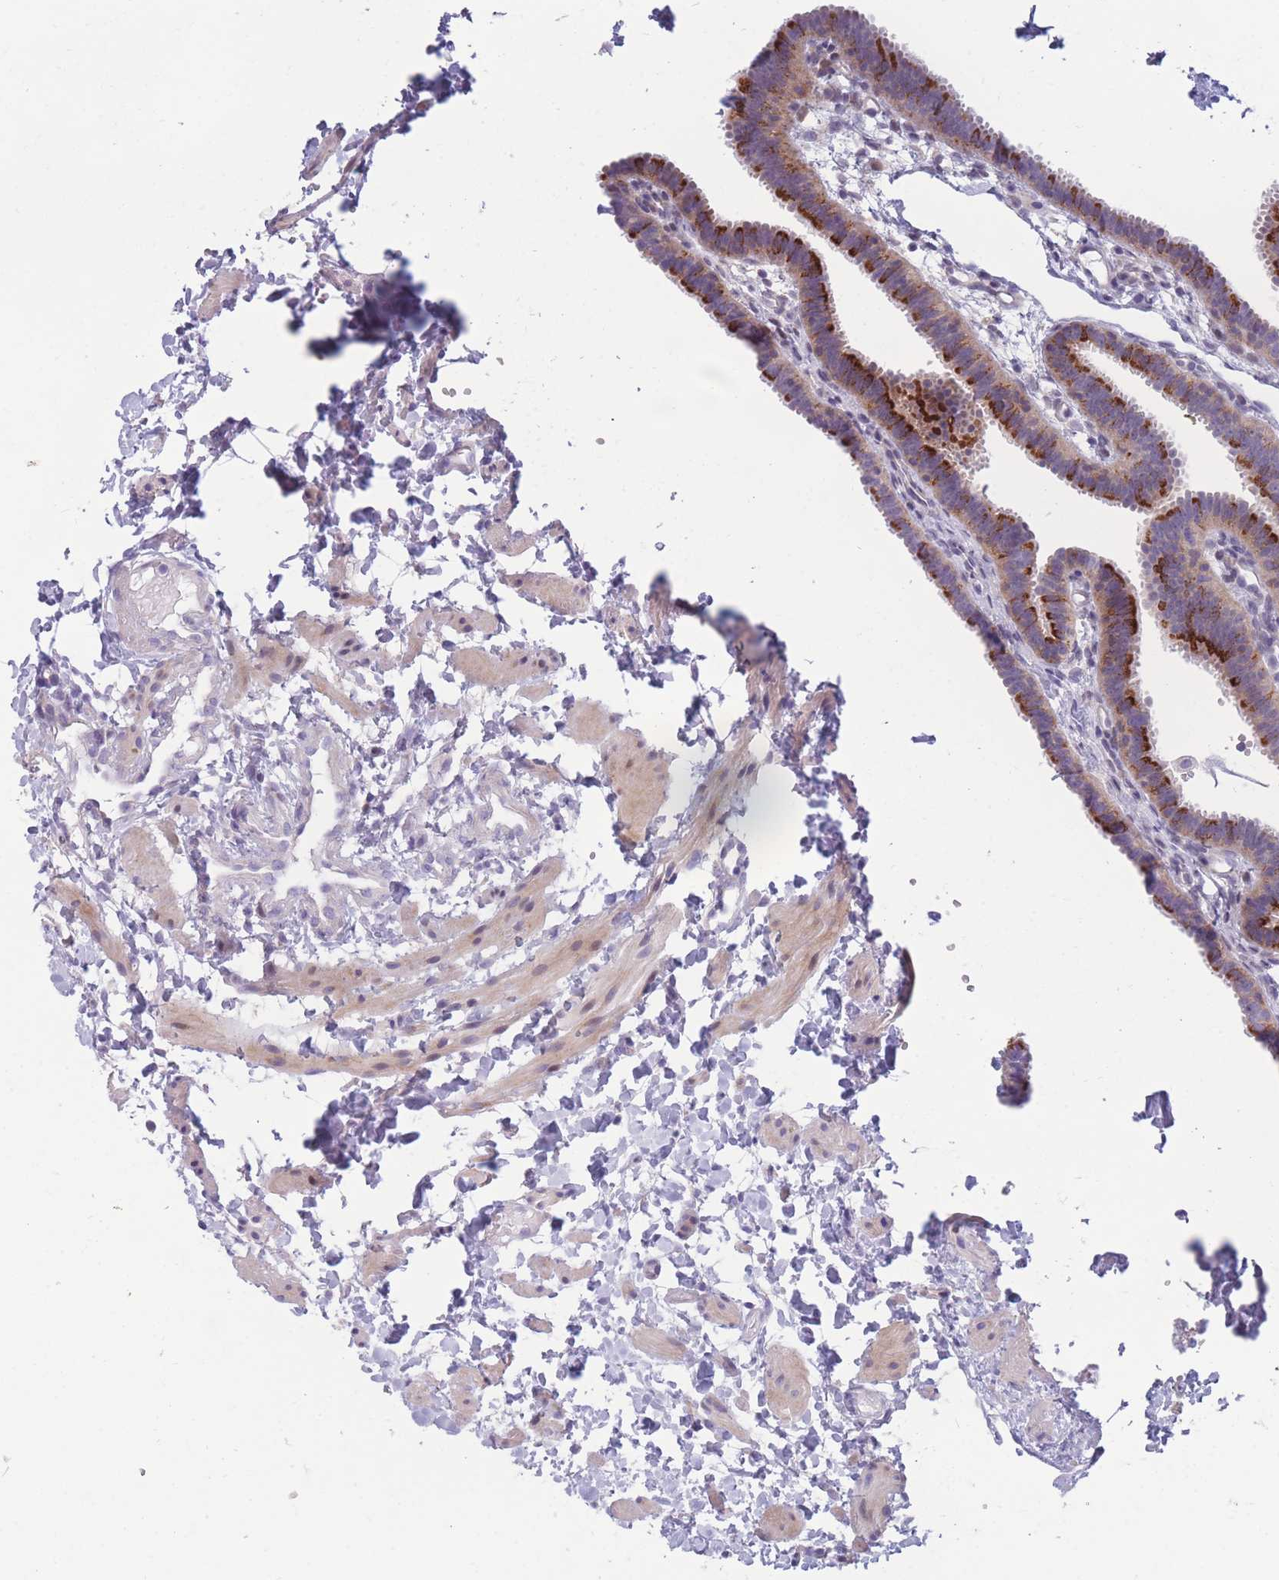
{"staining": {"intensity": "moderate", "quantity": "25%-75%", "location": "cytoplasmic/membranous"}, "tissue": "fallopian tube", "cell_type": "Glandular cells", "image_type": "normal", "snomed": [{"axis": "morphology", "description": "Normal tissue, NOS"}, {"axis": "topography", "description": "Fallopian tube"}], "caption": "Brown immunohistochemical staining in normal fallopian tube displays moderate cytoplasmic/membranous expression in about 25%-75% of glandular cells.", "gene": "PDE4A", "patient": {"sex": "female", "age": 37}}